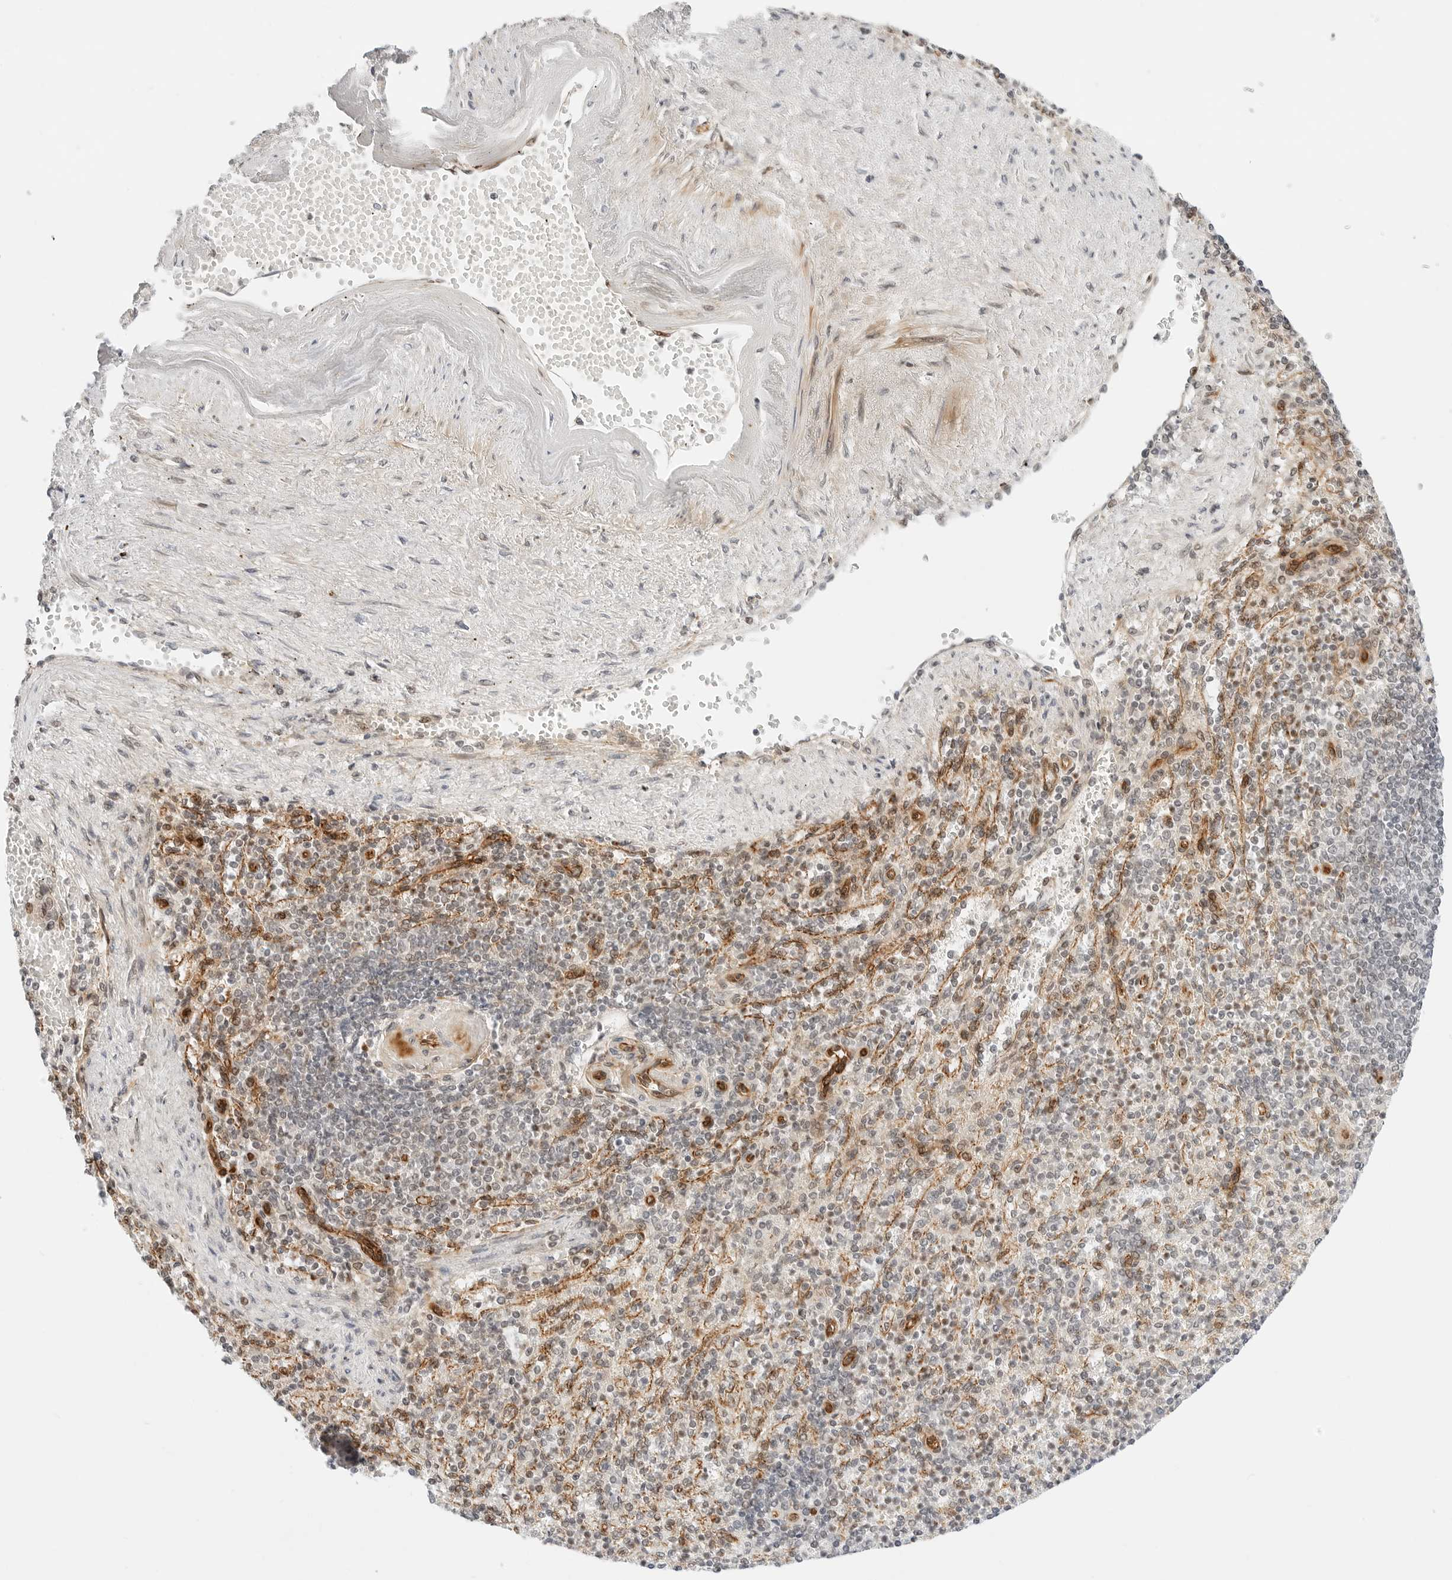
{"staining": {"intensity": "weak", "quantity": "<25%", "location": "nuclear"}, "tissue": "spleen", "cell_type": "Cells in red pulp", "image_type": "normal", "snomed": [{"axis": "morphology", "description": "Normal tissue, NOS"}, {"axis": "topography", "description": "Spleen"}], "caption": "This image is of unremarkable spleen stained with IHC to label a protein in brown with the nuclei are counter-stained blue. There is no positivity in cells in red pulp.", "gene": "ZNF613", "patient": {"sex": "female", "age": 74}}